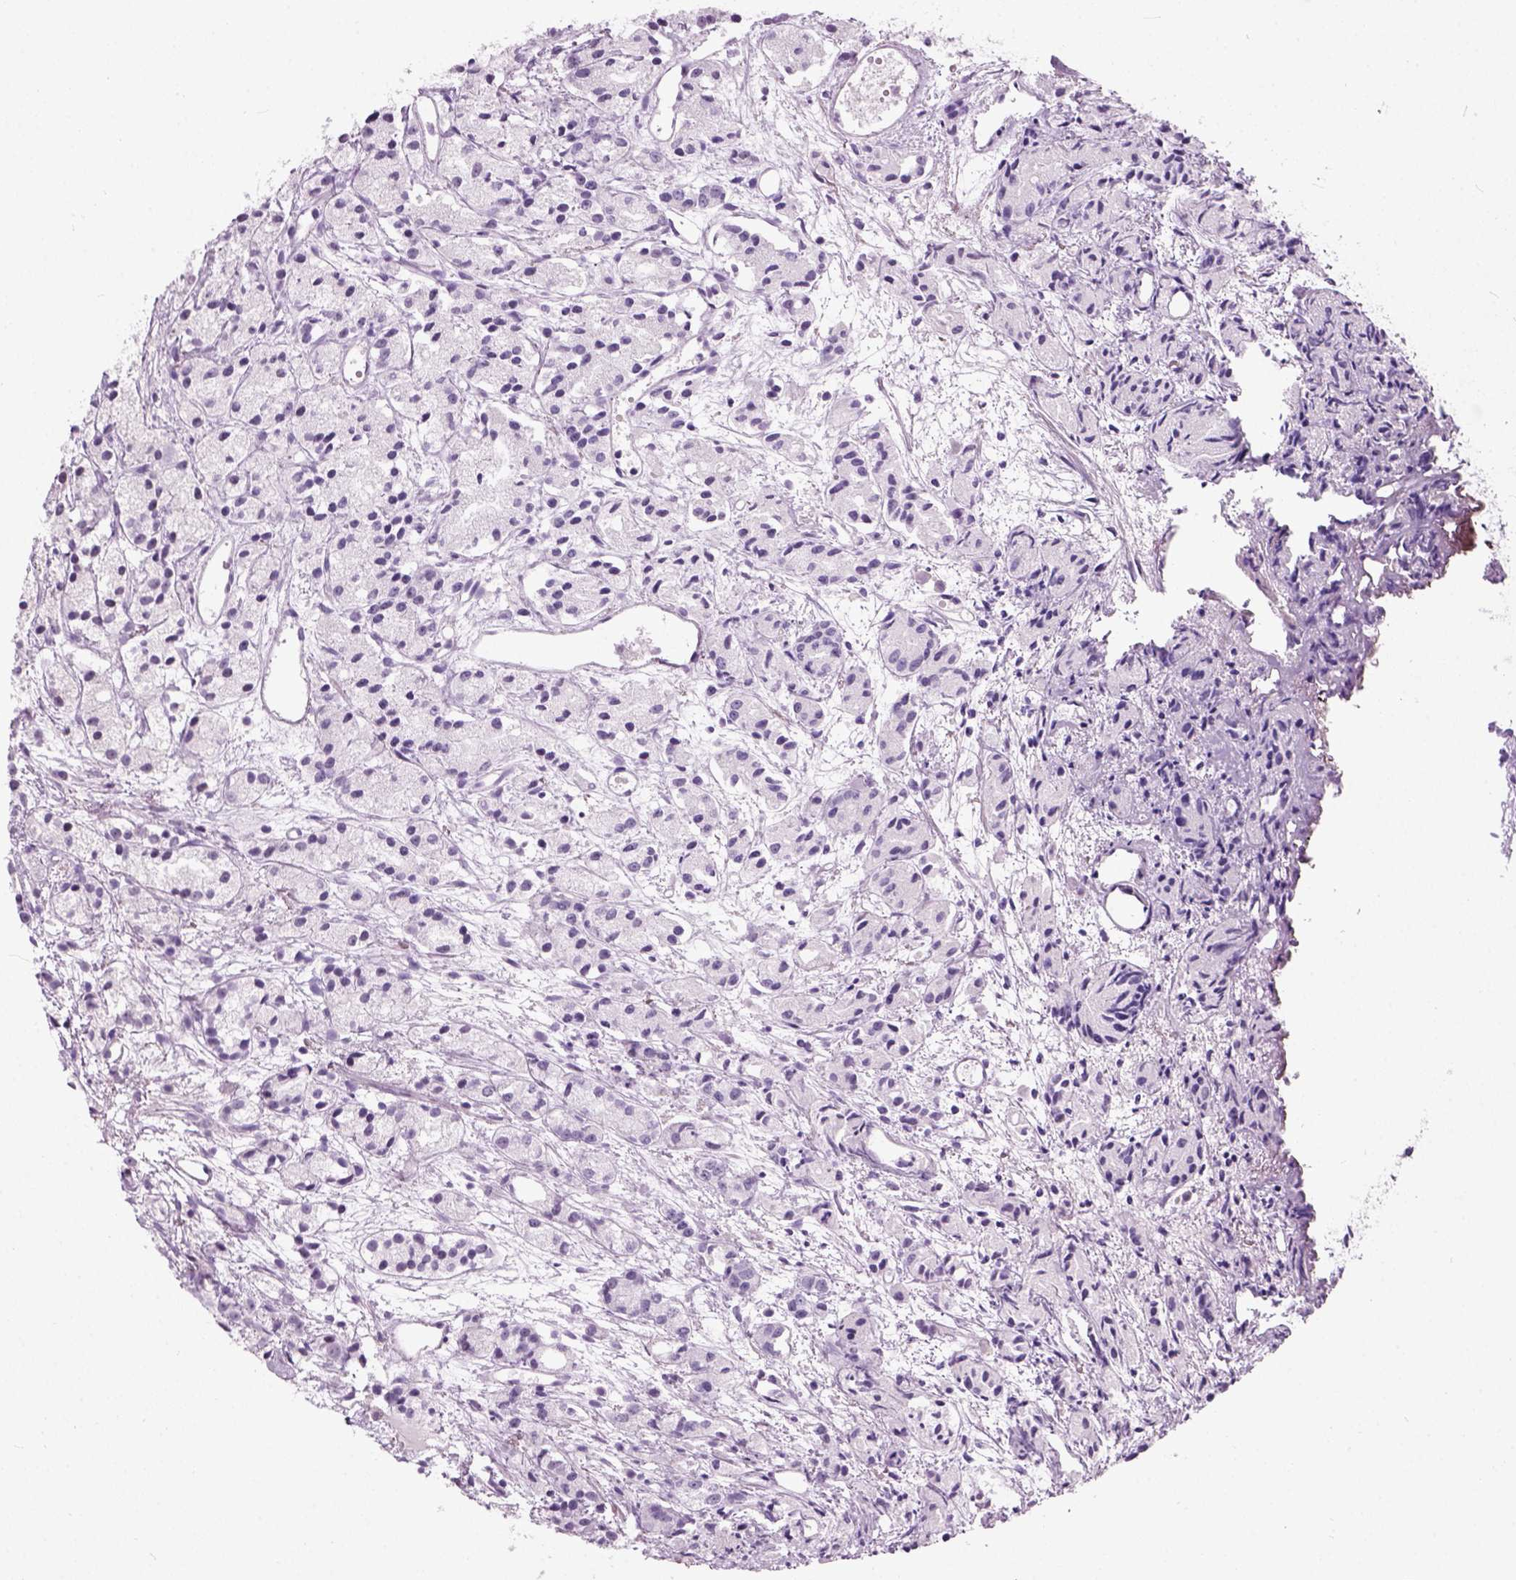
{"staining": {"intensity": "negative", "quantity": "none", "location": "none"}, "tissue": "prostate cancer", "cell_type": "Tumor cells", "image_type": "cancer", "snomed": [{"axis": "morphology", "description": "Adenocarcinoma, Medium grade"}, {"axis": "topography", "description": "Prostate"}], "caption": "A high-resolution image shows IHC staining of prostate cancer, which displays no significant staining in tumor cells.", "gene": "AXDND1", "patient": {"sex": "male", "age": 74}}